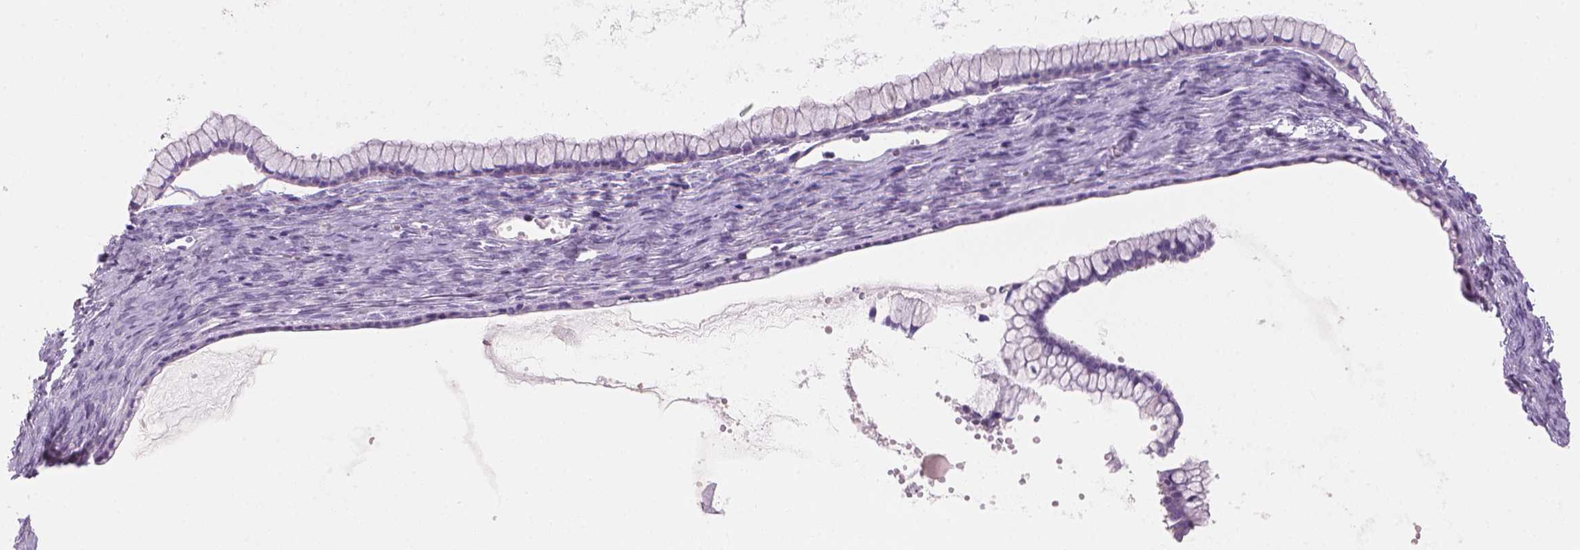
{"staining": {"intensity": "negative", "quantity": "none", "location": "none"}, "tissue": "ovarian cancer", "cell_type": "Tumor cells", "image_type": "cancer", "snomed": [{"axis": "morphology", "description": "Cystadenocarcinoma, mucinous, NOS"}, {"axis": "topography", "description": "Ovary"}], "caption": "IHC image of neoplastic tissue: human ovarian cancer (mucinous cystadenocarcinoma) stained with DAB shows no significant protein expression in tumor cells.", "gene": "ENSG00000187186", "patient": {"sex": "female", "age": 41}}